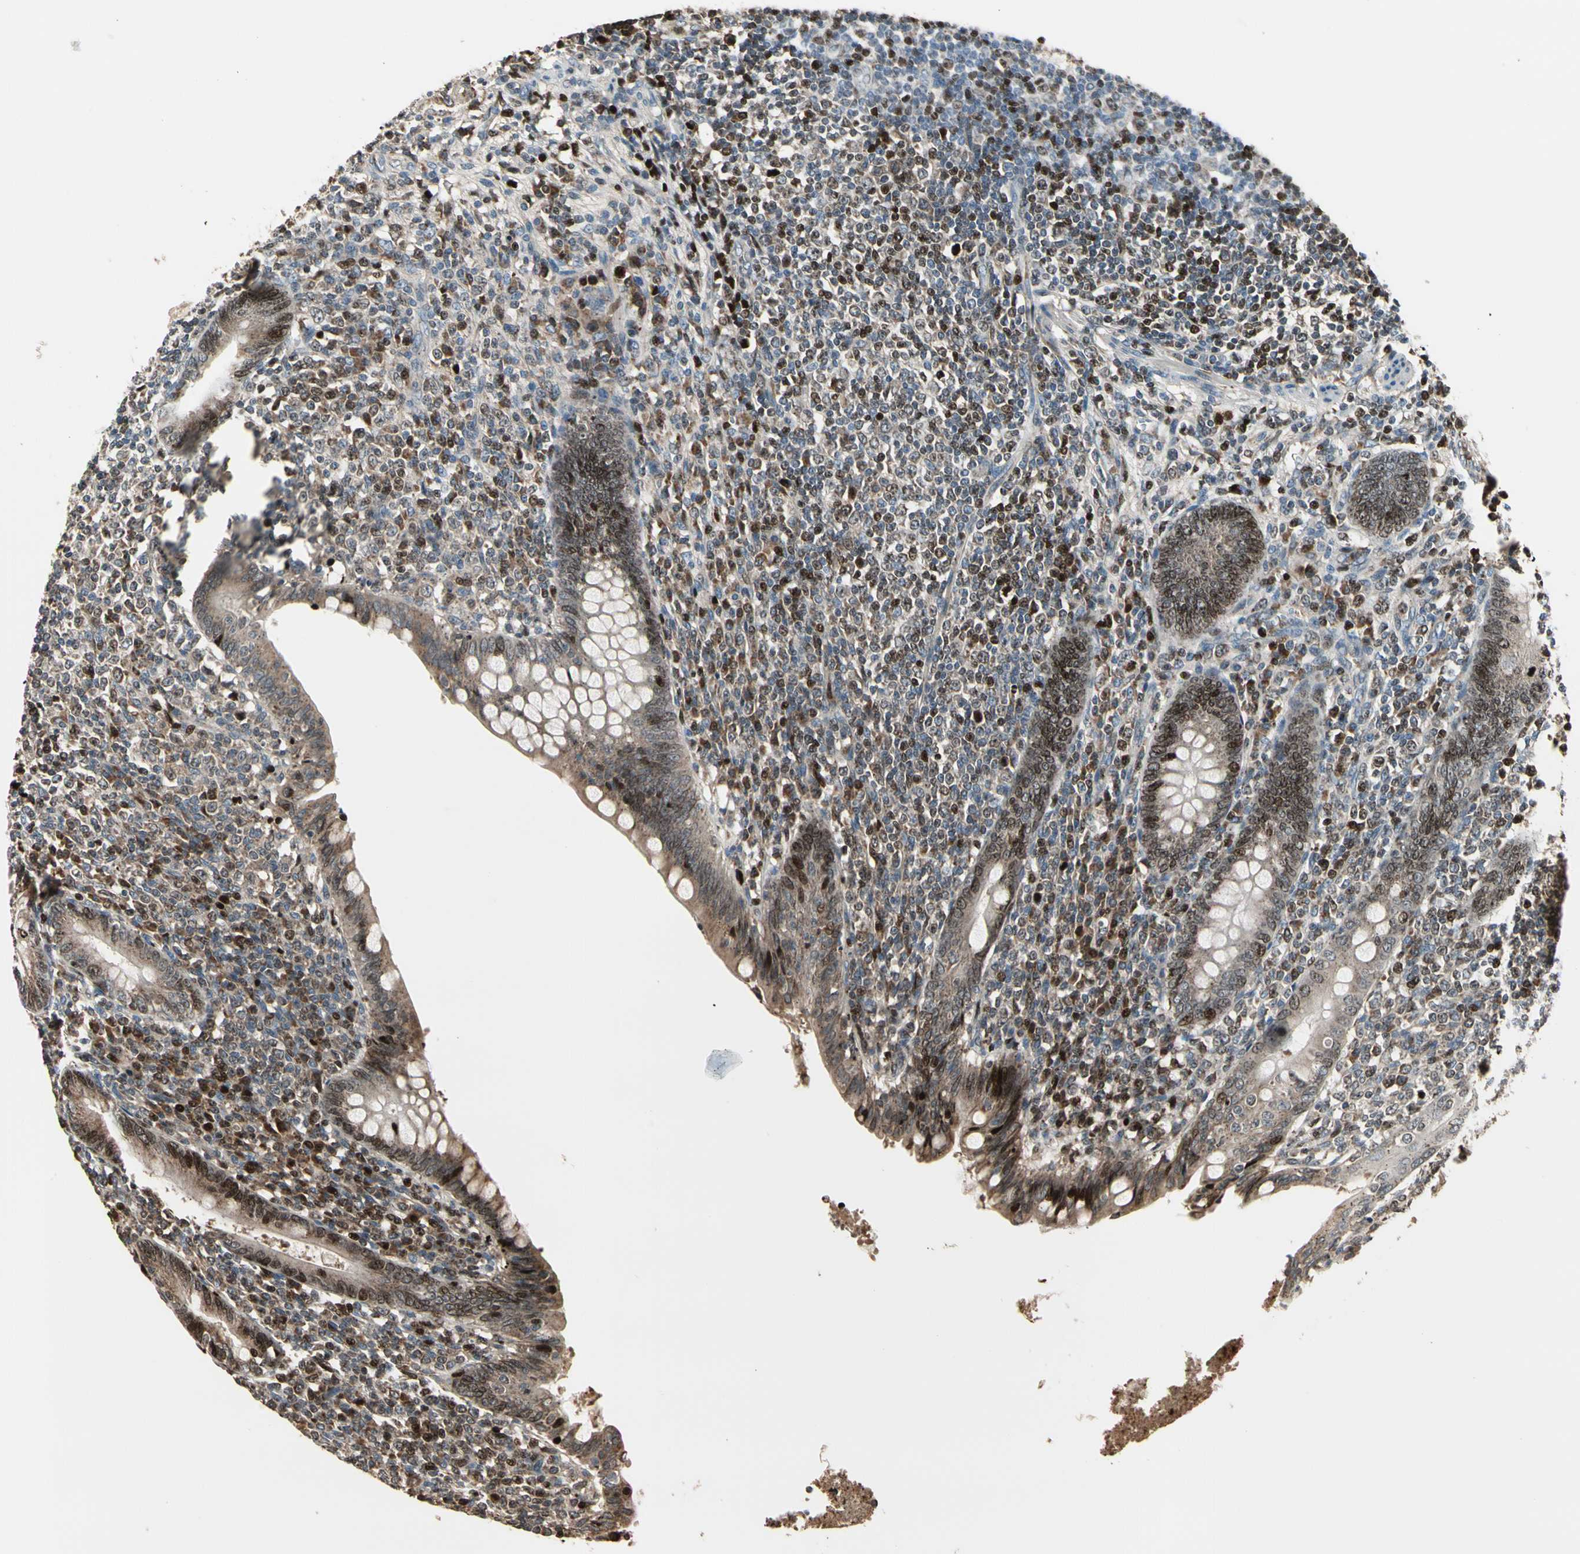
{"staining": {"intensity": "moderate", "quantity": ">75%", "location": "nuclear"}, "tissue": "appendix", "cell_type": "Glandular cells", "image_type": "normal", "snomed": [{"axis": "morphology", "description": "Normal tissue, NOS"}, {"axis": "topography", "description": "Appendix"}], "caption": "This image reveals benign appendix stained with immunohistochemistry to label a protein in brown. The nuclear of glandular cells show moderate positivity for the protein. Nuclei are counter-stained blue.", "gene": "IP6K2", "patient": {"sex": "female", "age": 66}}